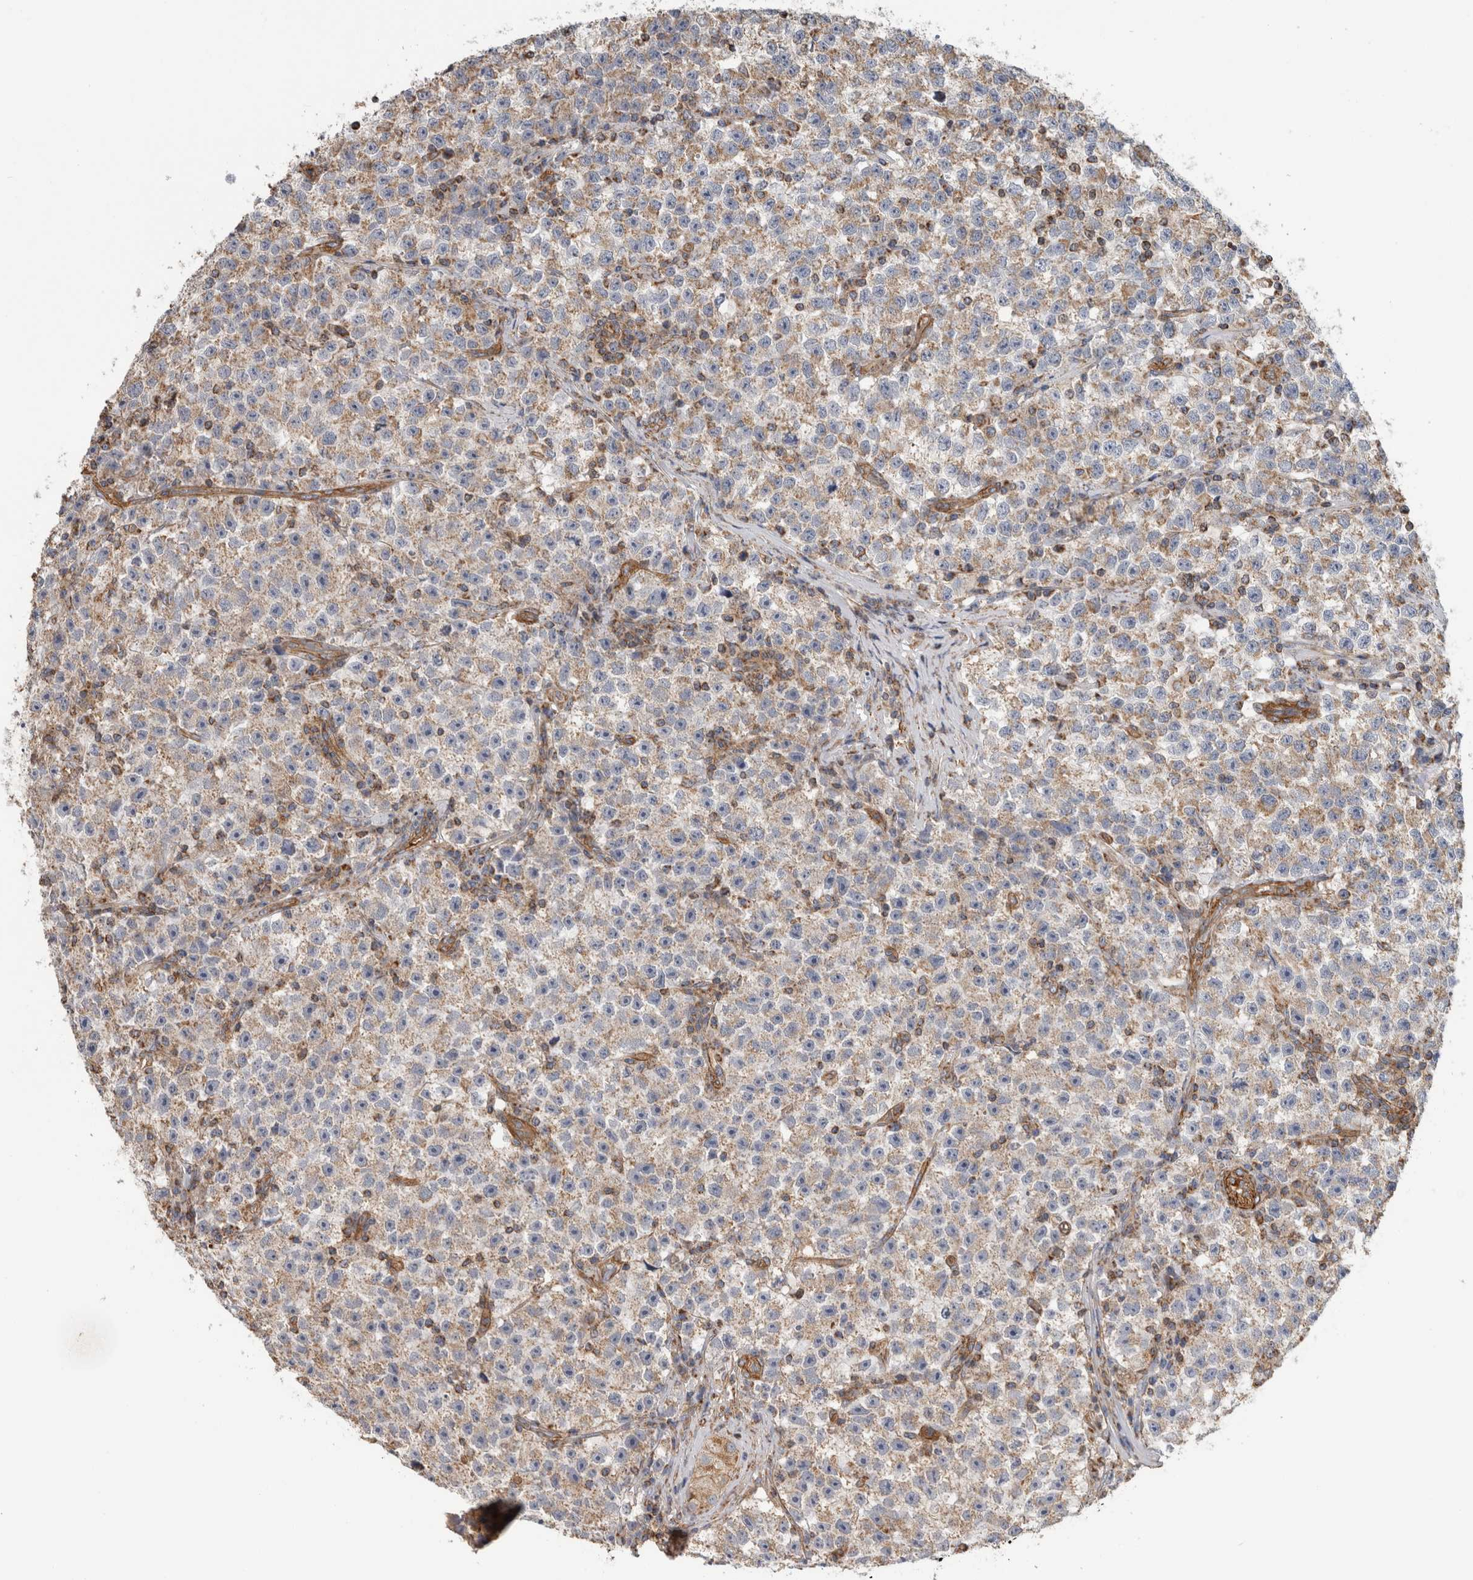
{"staining": {"intensity": "weak", "quantity": ">75%", "location": "cytoplasmic/membranous"}, "tissue": "testis cancer", "cell_type": "Tumor cells", "image_type": "cancer", "snomed": [{"axis": "morphology", "description": "Seminoma, NOS"}, {"axis": "topography", "description": "Testis"}], "caption": "Protein expression analysis of testis cancer (seminoma) shows weak cytoplasmic/membranous expression in approximately >75% of tumor cells.", "gene": "SFXN2", "patient": {"sex": "male", "age": 22}}